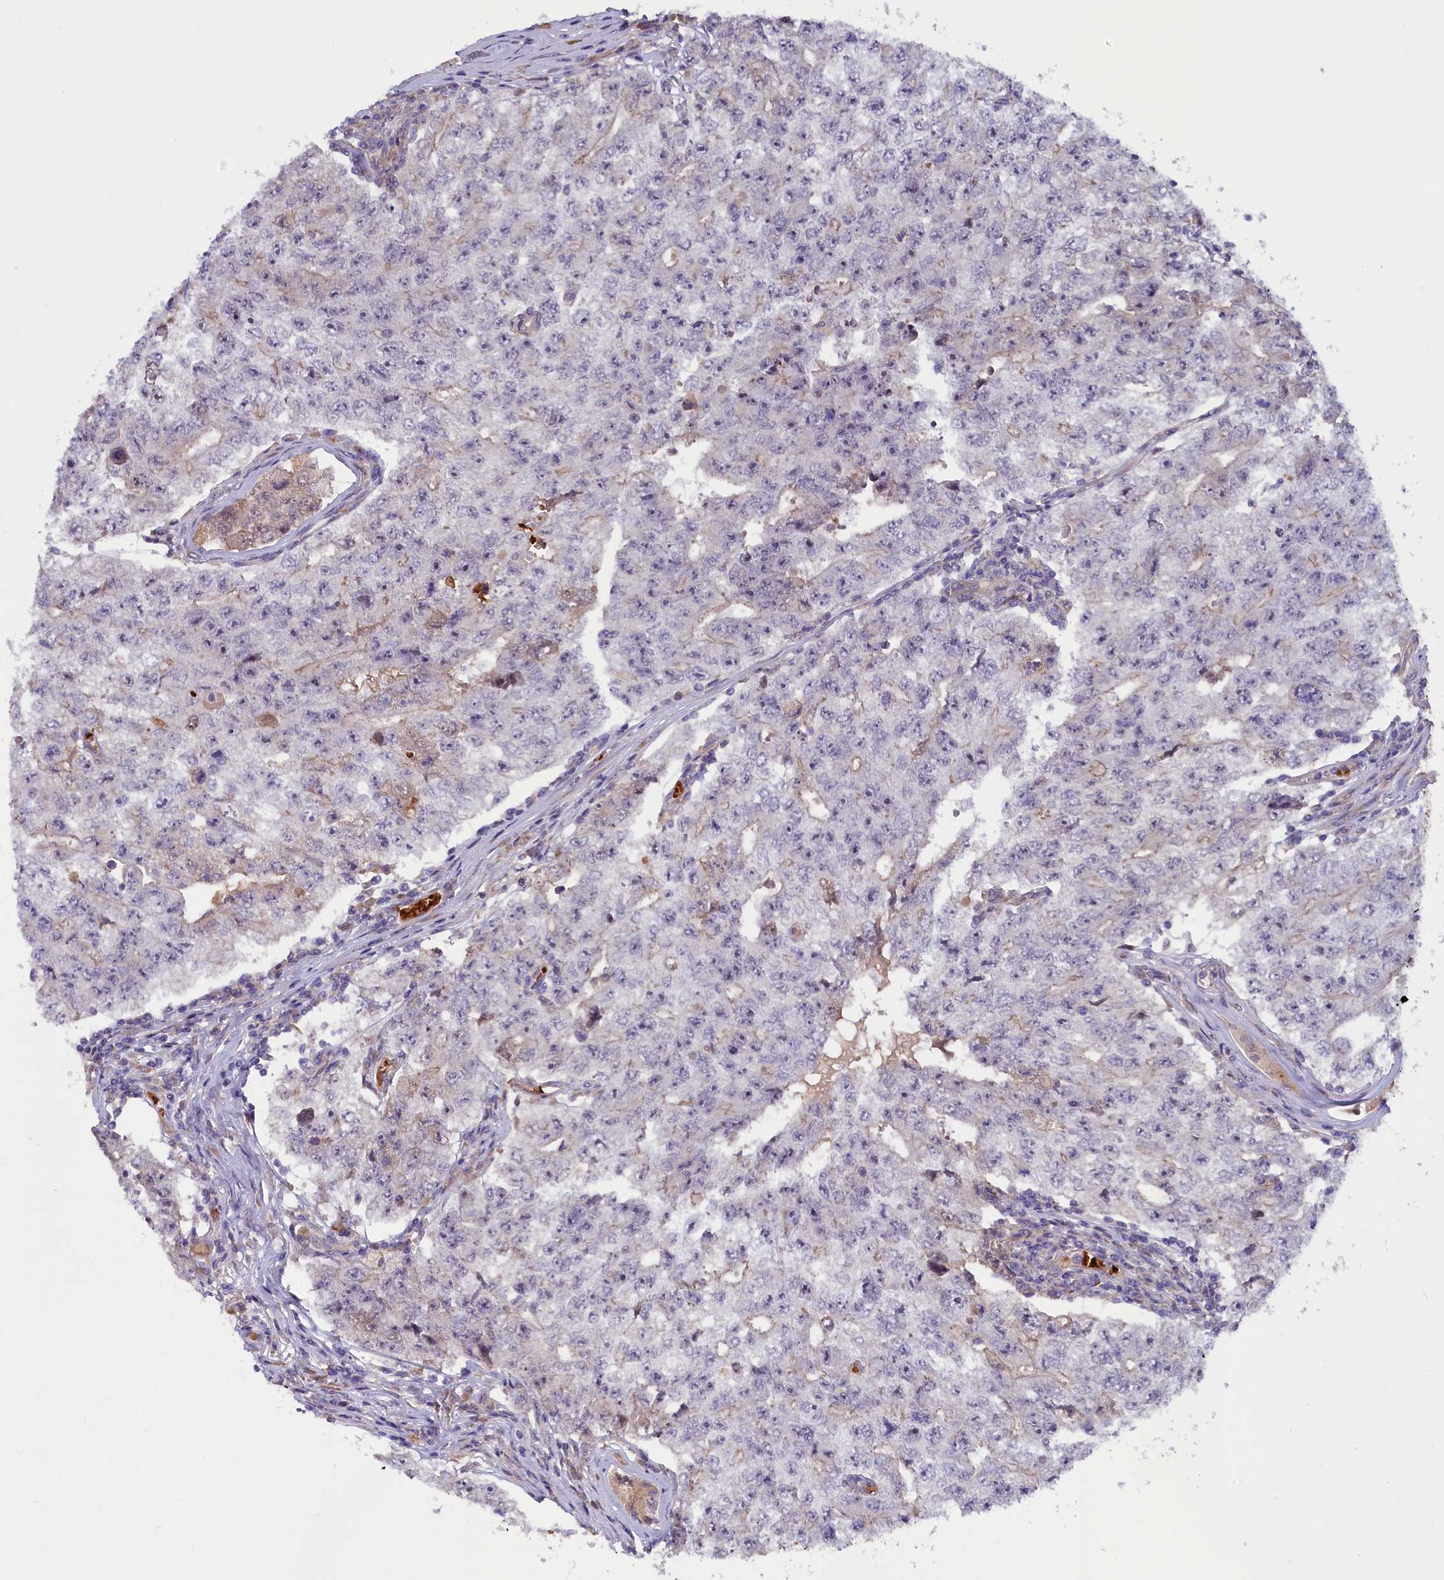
{"staining": {"intensity": "negative", "quantity": "none", "location": "none"}, "tissue": "testis cancer", "cell_type": "Tumor cells", "image_type": "cancer", "snomed": [{"axis": "morphology", "description": "Carcinoma, Embryonal, NOS"}, {"axis": "topography", "description": "Testis"}], "caption": "An IHC micrograph of testis embryonal carcinoma is shown. There is no staining in tumor cells of testis embryonal carcinoma.", "gene": "CCDC9B", "patient": {"sex": "male", "age": 17}}